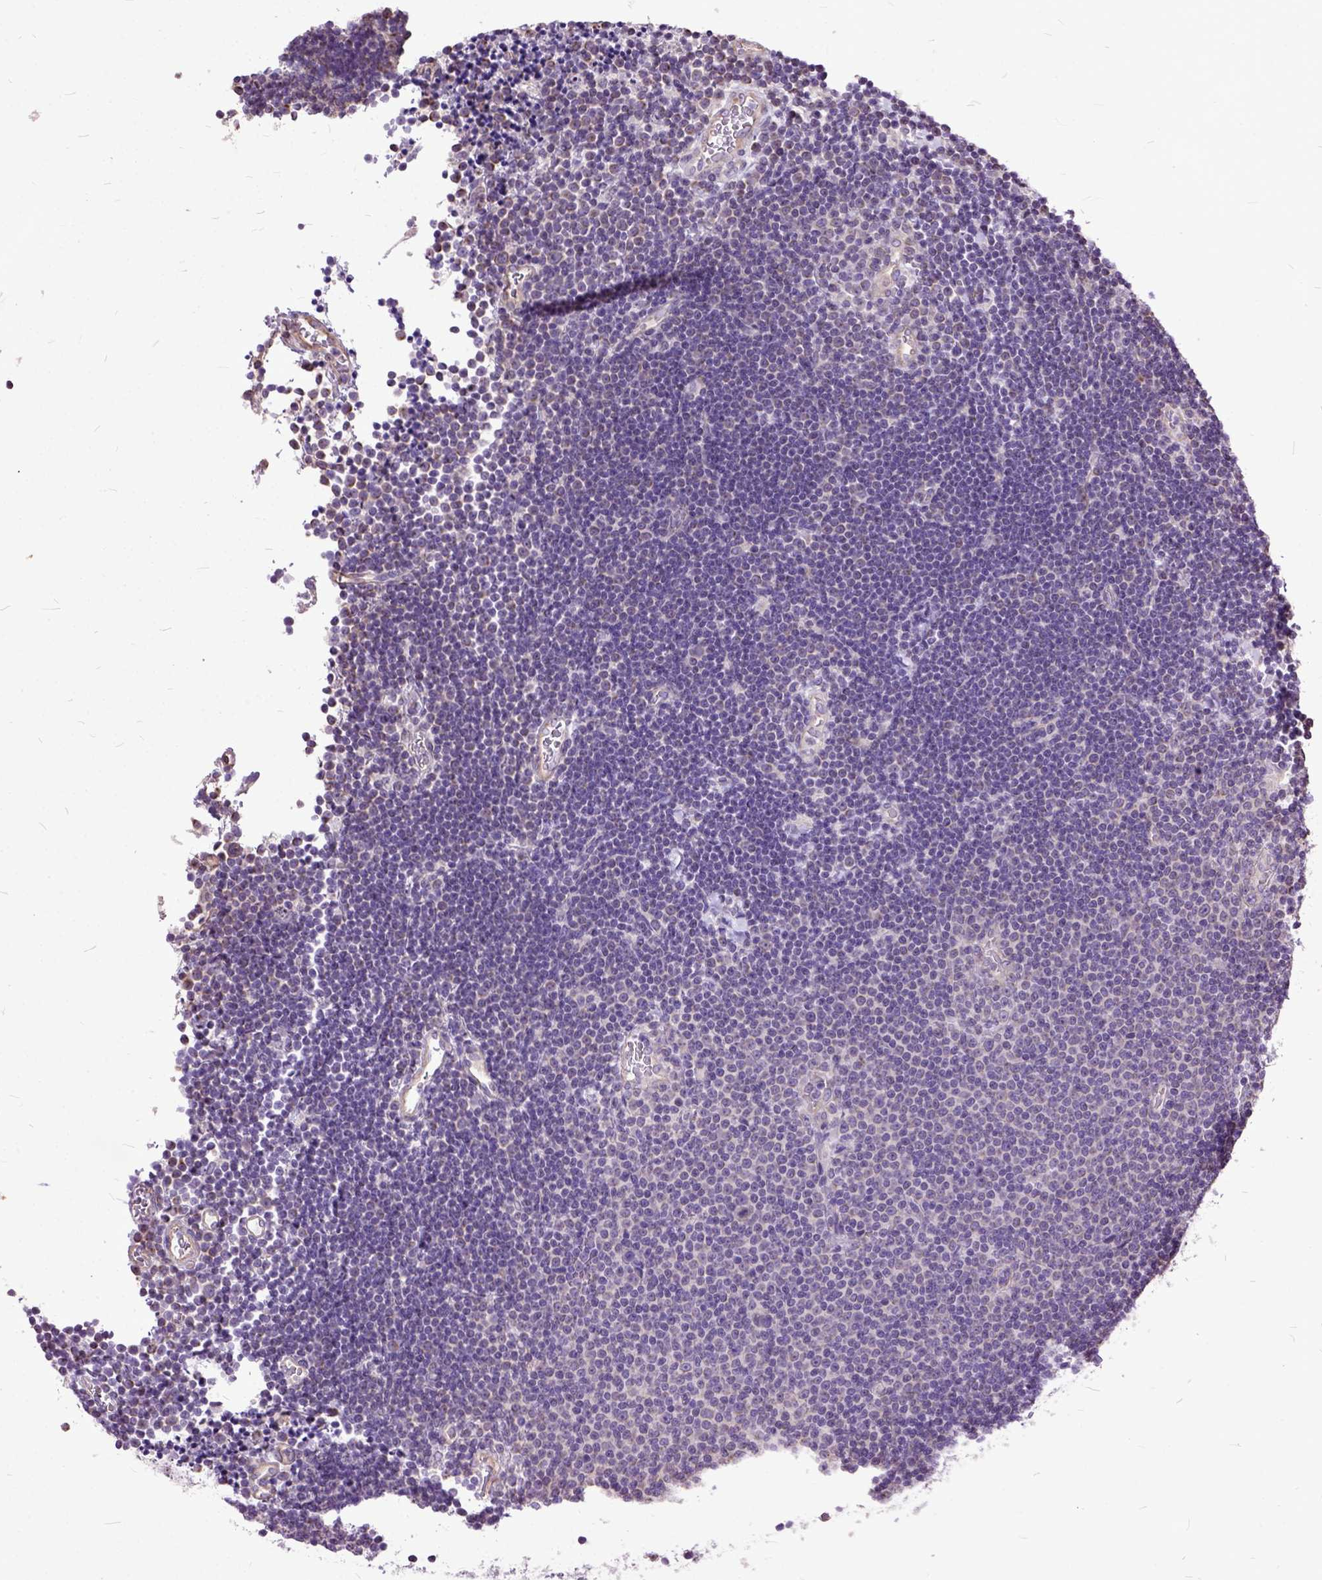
{"staining": {"intensity": "negative", "quantity": "none", "location": "none"}, "tissue": "lymphoma", "cell_type": "Tumor cells", "image_type": "cancer", "snomed": [{"axis": "morphology", "description": "Malignant lymphoma, non-Hodgkin's type, Low grade"}, {"axis": "topography", "description": "Brain"}], "caption": "Human low-grade malignant lymphoma, non-Hodgkin's type stained for a protein using immunohistochemistry exhibits no expression in tumor cells.", "gene": "AREG", "patient": {"sex": "female", "age": 66}}